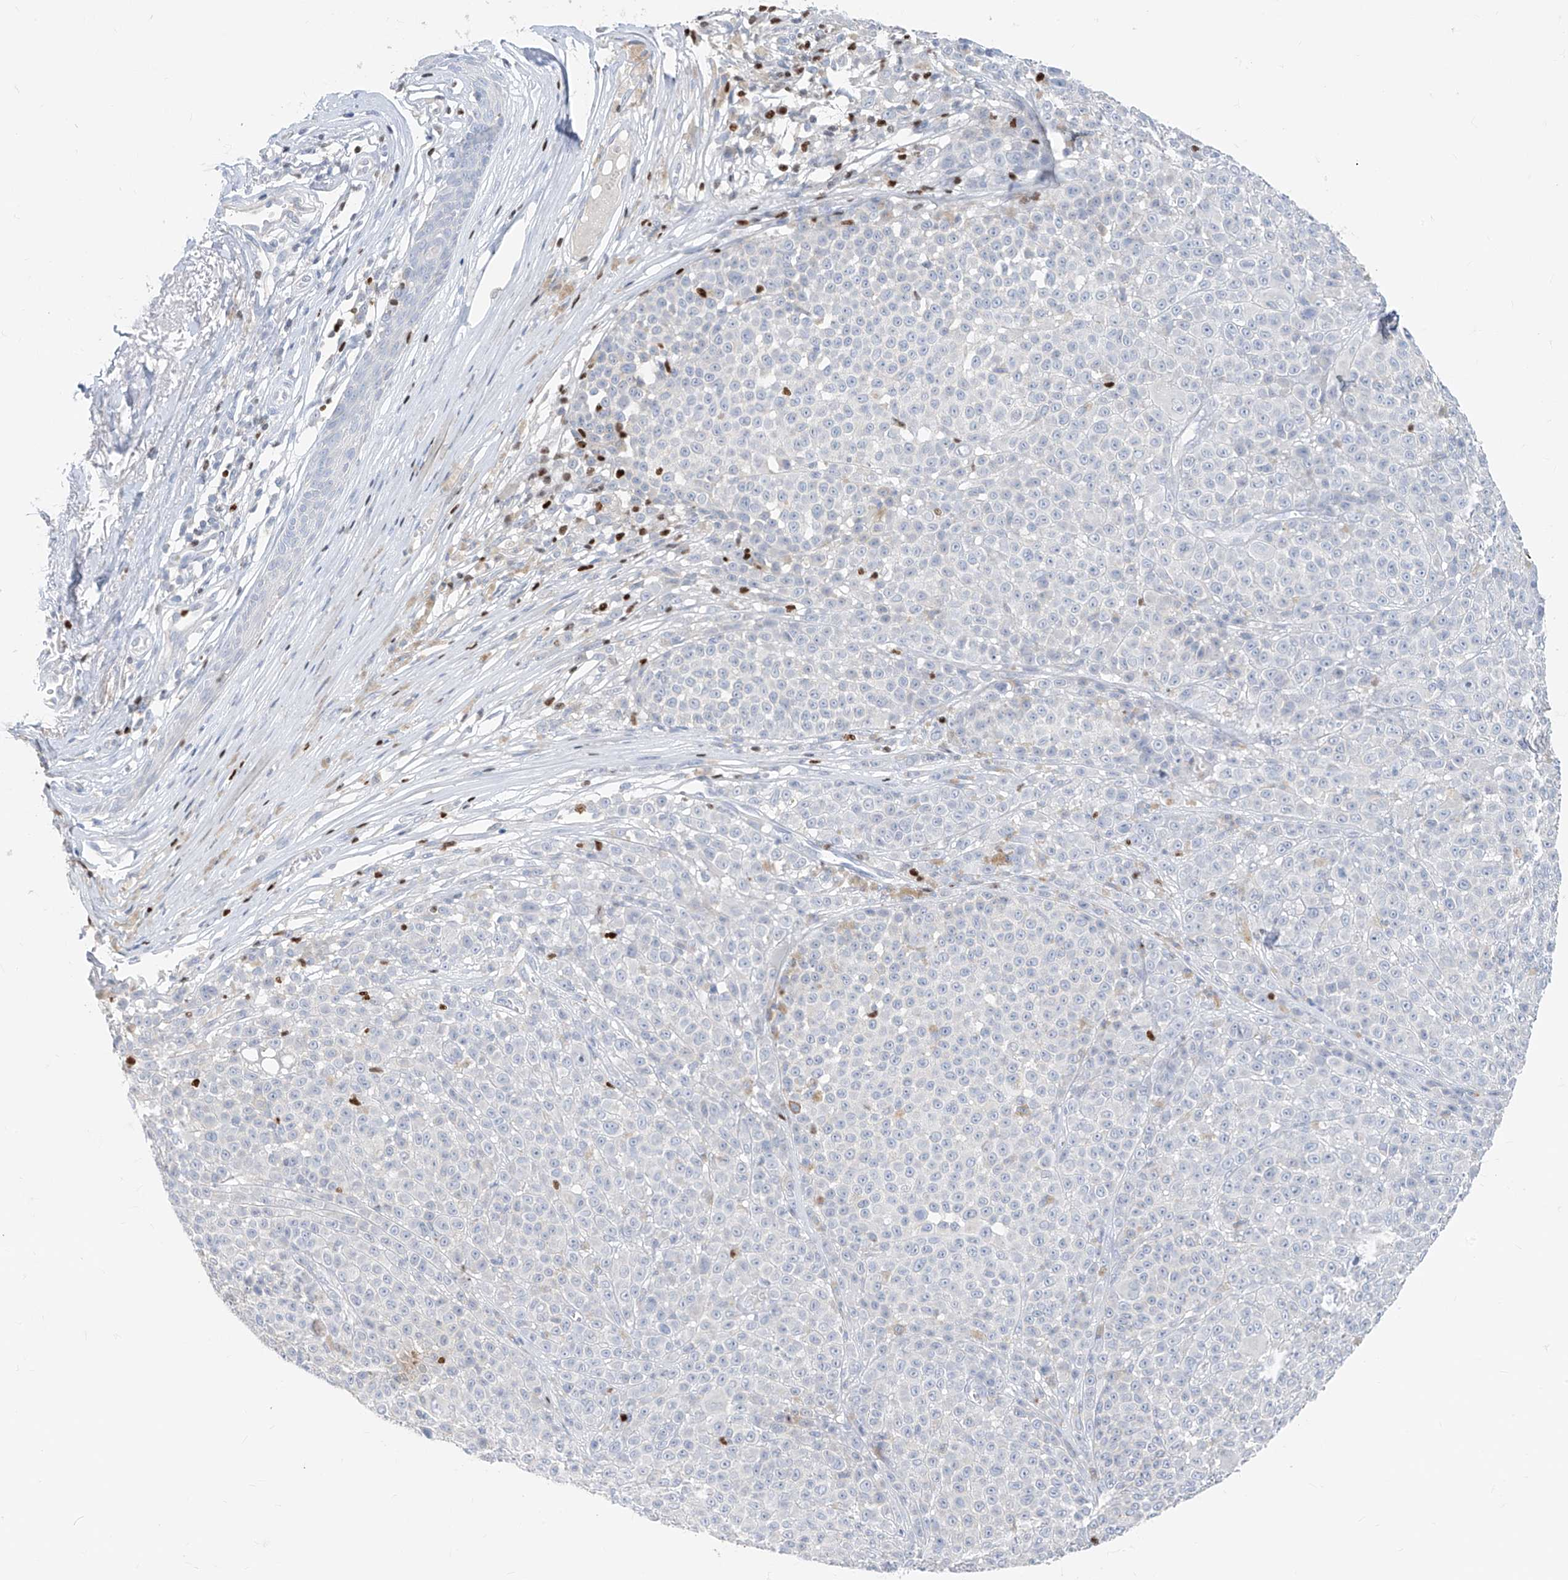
{"staining": {"intensity": "negative", "quantity": "none", "location": "none"}, "tissue": "melanoma", "cell_type": "Tumor cells", "image_type": "cancer", "snomed": [{"axis": "morphology", "description": "Malignant melanoma, NOS"}, {"axis": "topography", "description": "Skin"}], "caption": "Tumor cells show no significant expression in melanoma. (Stains: DAB immunohistochemistry with hematoxylin counter stain, Microscopy: brightfield microscopy at high magnification).", "gene": "TBX21", "patient": {"sex": "female", "age": 94}}